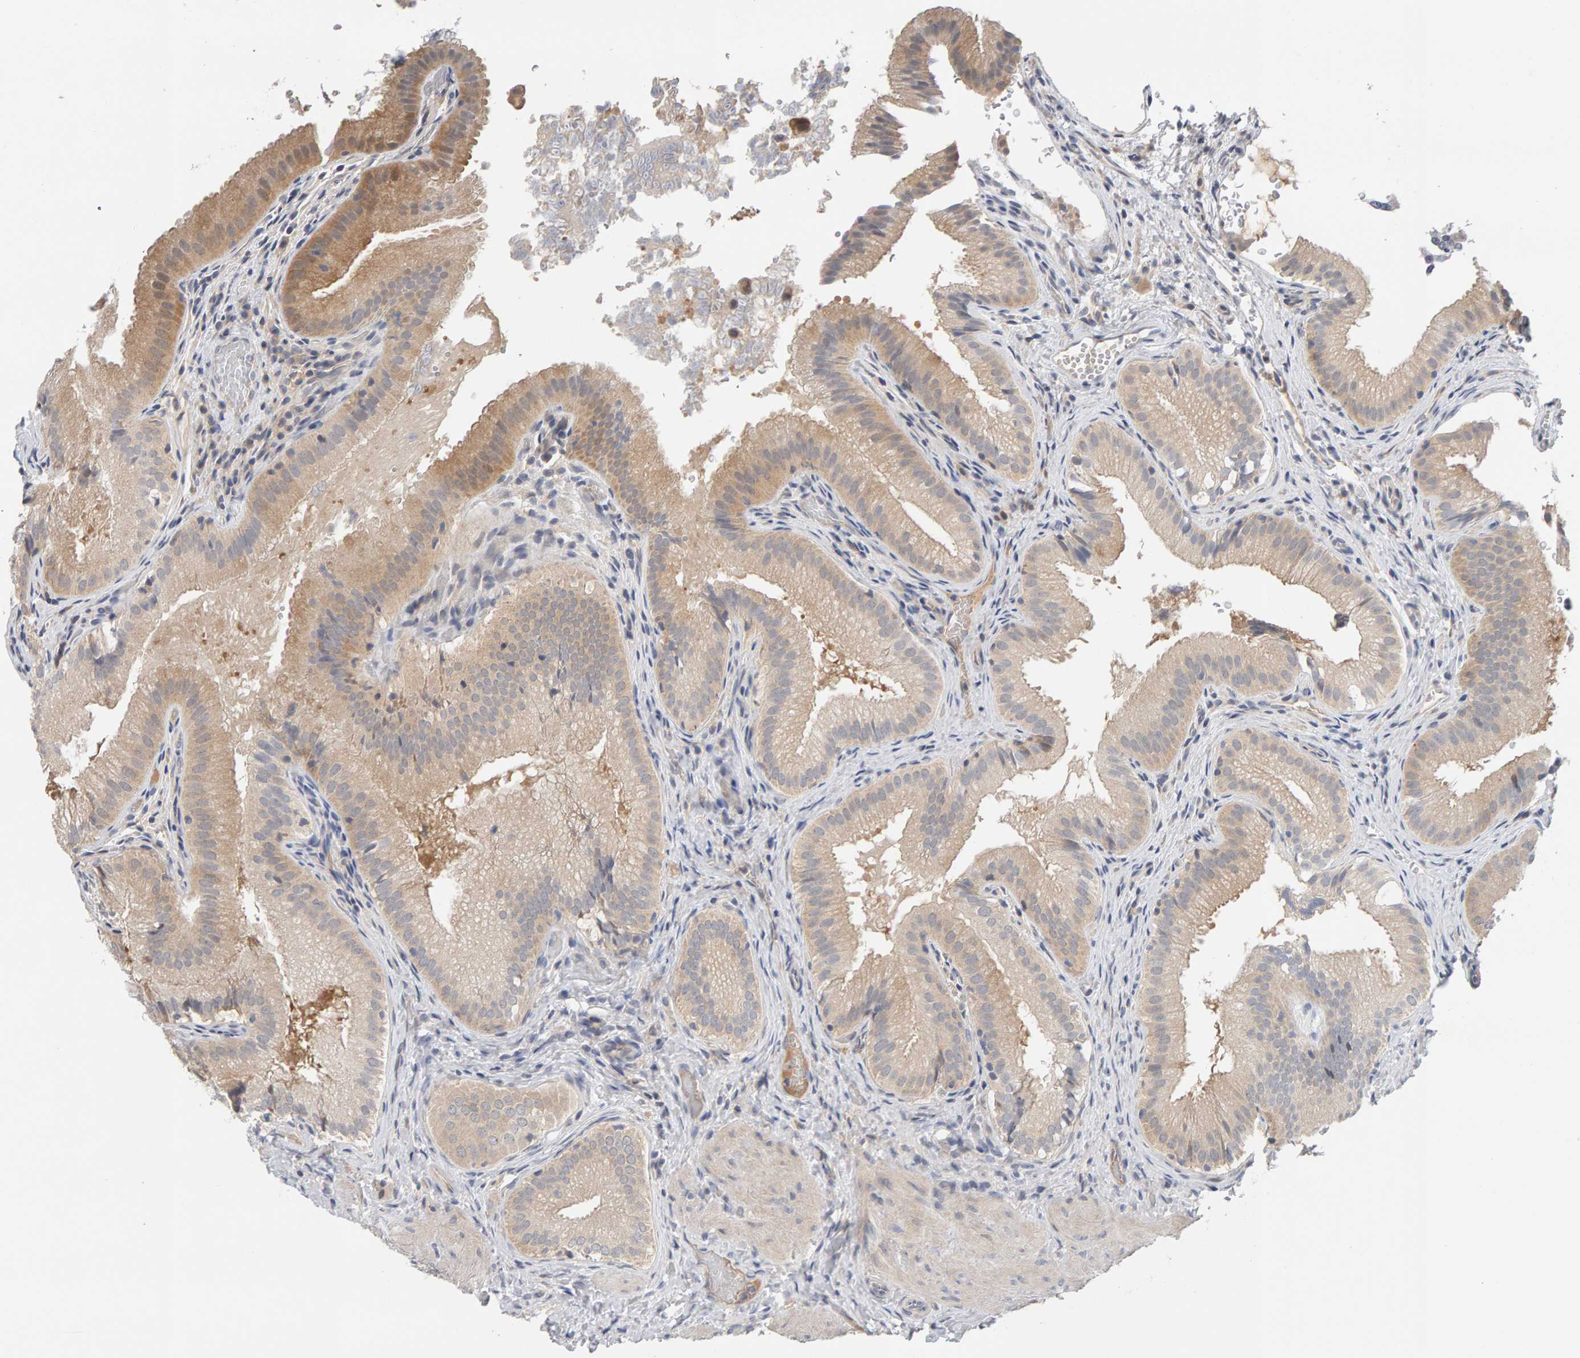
{"staining": {"intensity": "weak", "quantity": ">75%", "location": "cytoplasmic/membranous"}, "tissue": "gallbladder", "cell_type": "Glandular cells", "image_type": "normal", "snomed": [{"axis": "morphology", "description": "Normal tissue, NOS"}, {"axis": "topography", "description": "Gallbladder"}], "caption": "Brown immunohistochemical staining in normal gallbladder displays weak cytoplasmic/membranous expression in approximately >75% of glandular cells. Nuclei are stained in blue.", "gene": "GFUS", "patient": {"sex": "female", "age": 30}}